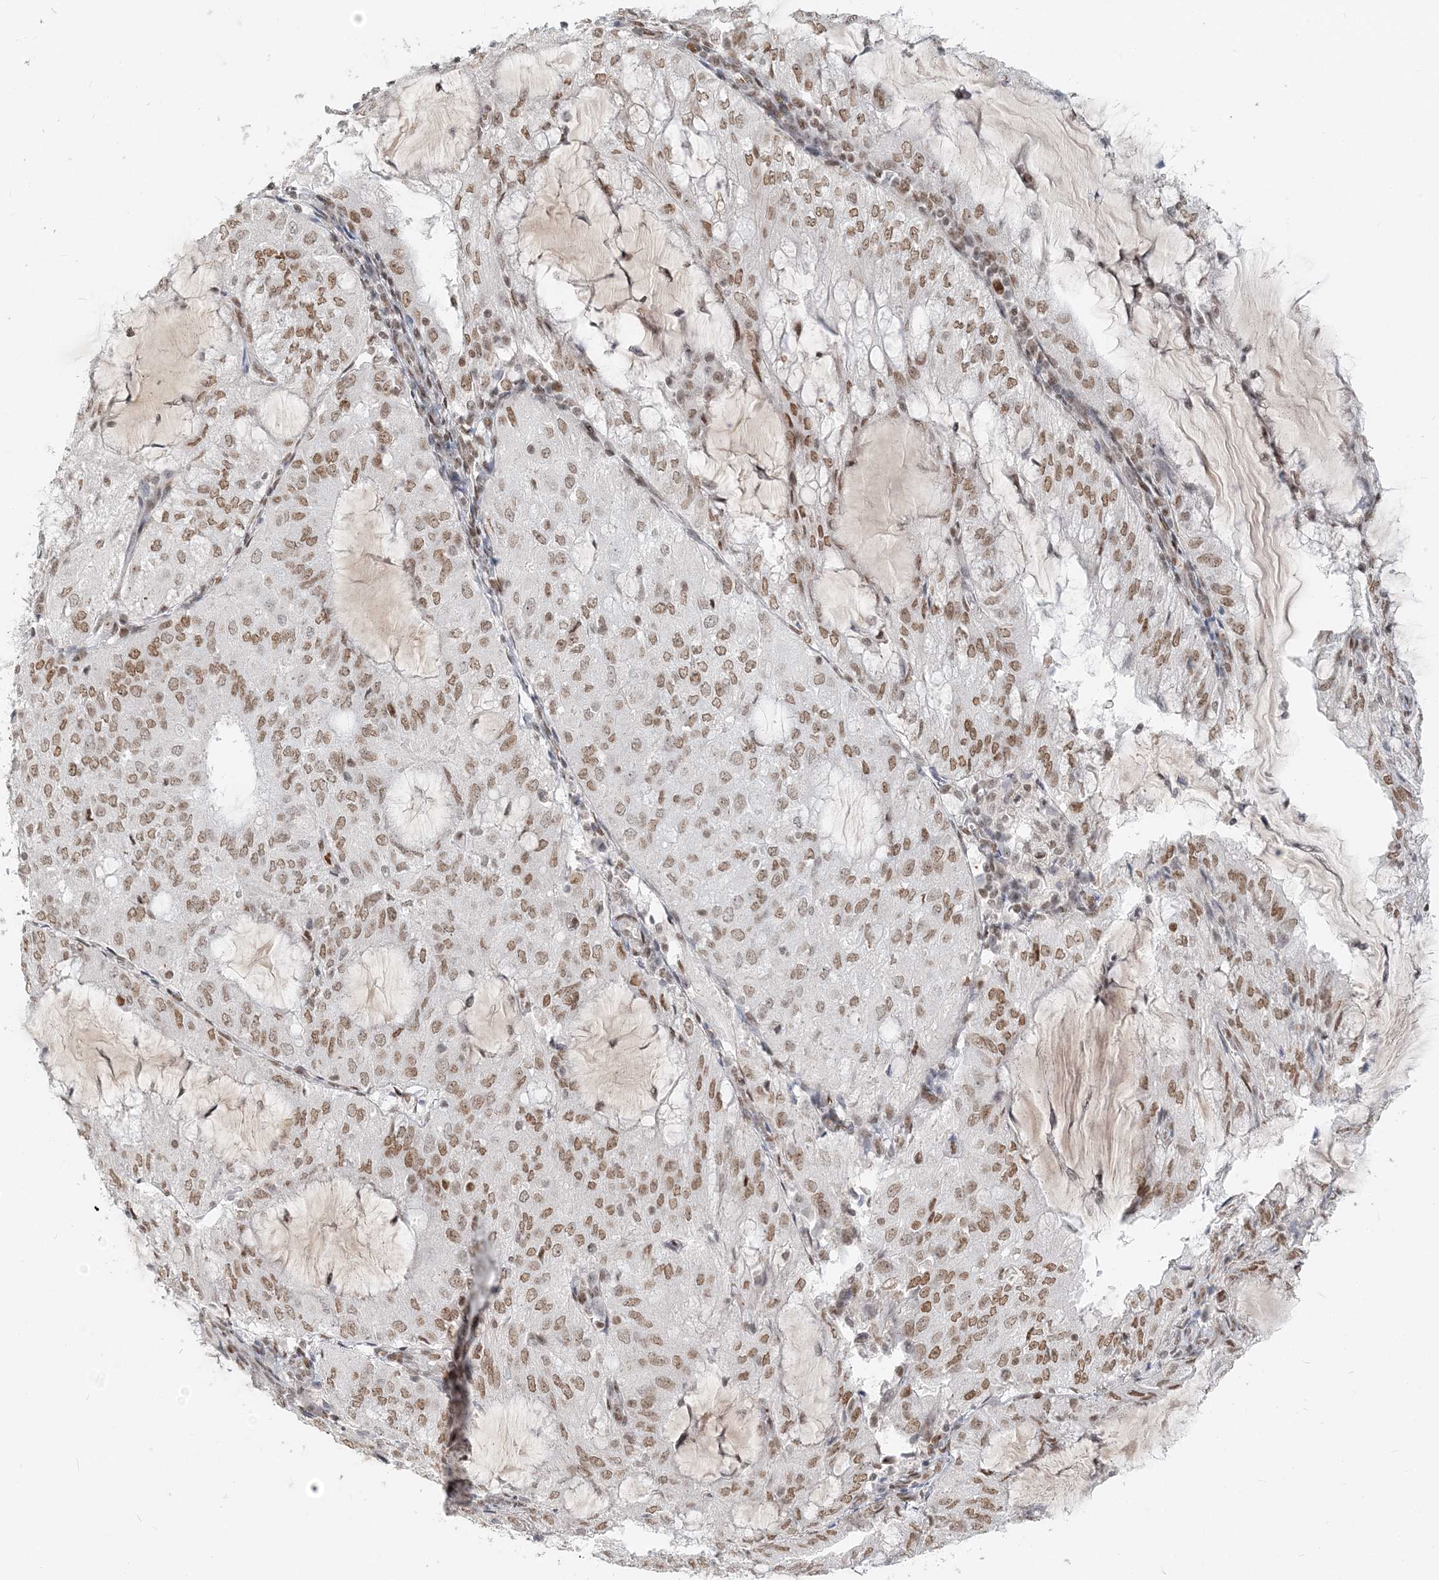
{"staining": {"intensity": "moderate", "quantity": ">75%", "location": "nuclear"}, "tissue": "endometrial cancer", "cell_type": "Tumor cells", "image_type": "cancer", "snomed": [{"axis": "morphology", "description": "Adenocarcinoma, NOS"}, {"axis": "topography", "description": "Endometrium"}], "caption": "Protein staining of endometrial cancer tissue shows moderate nuclear positivity in about >75% of tumor cells.", "gene": "BAZ1B", "patient": {"sex": "female", "age": 81}}